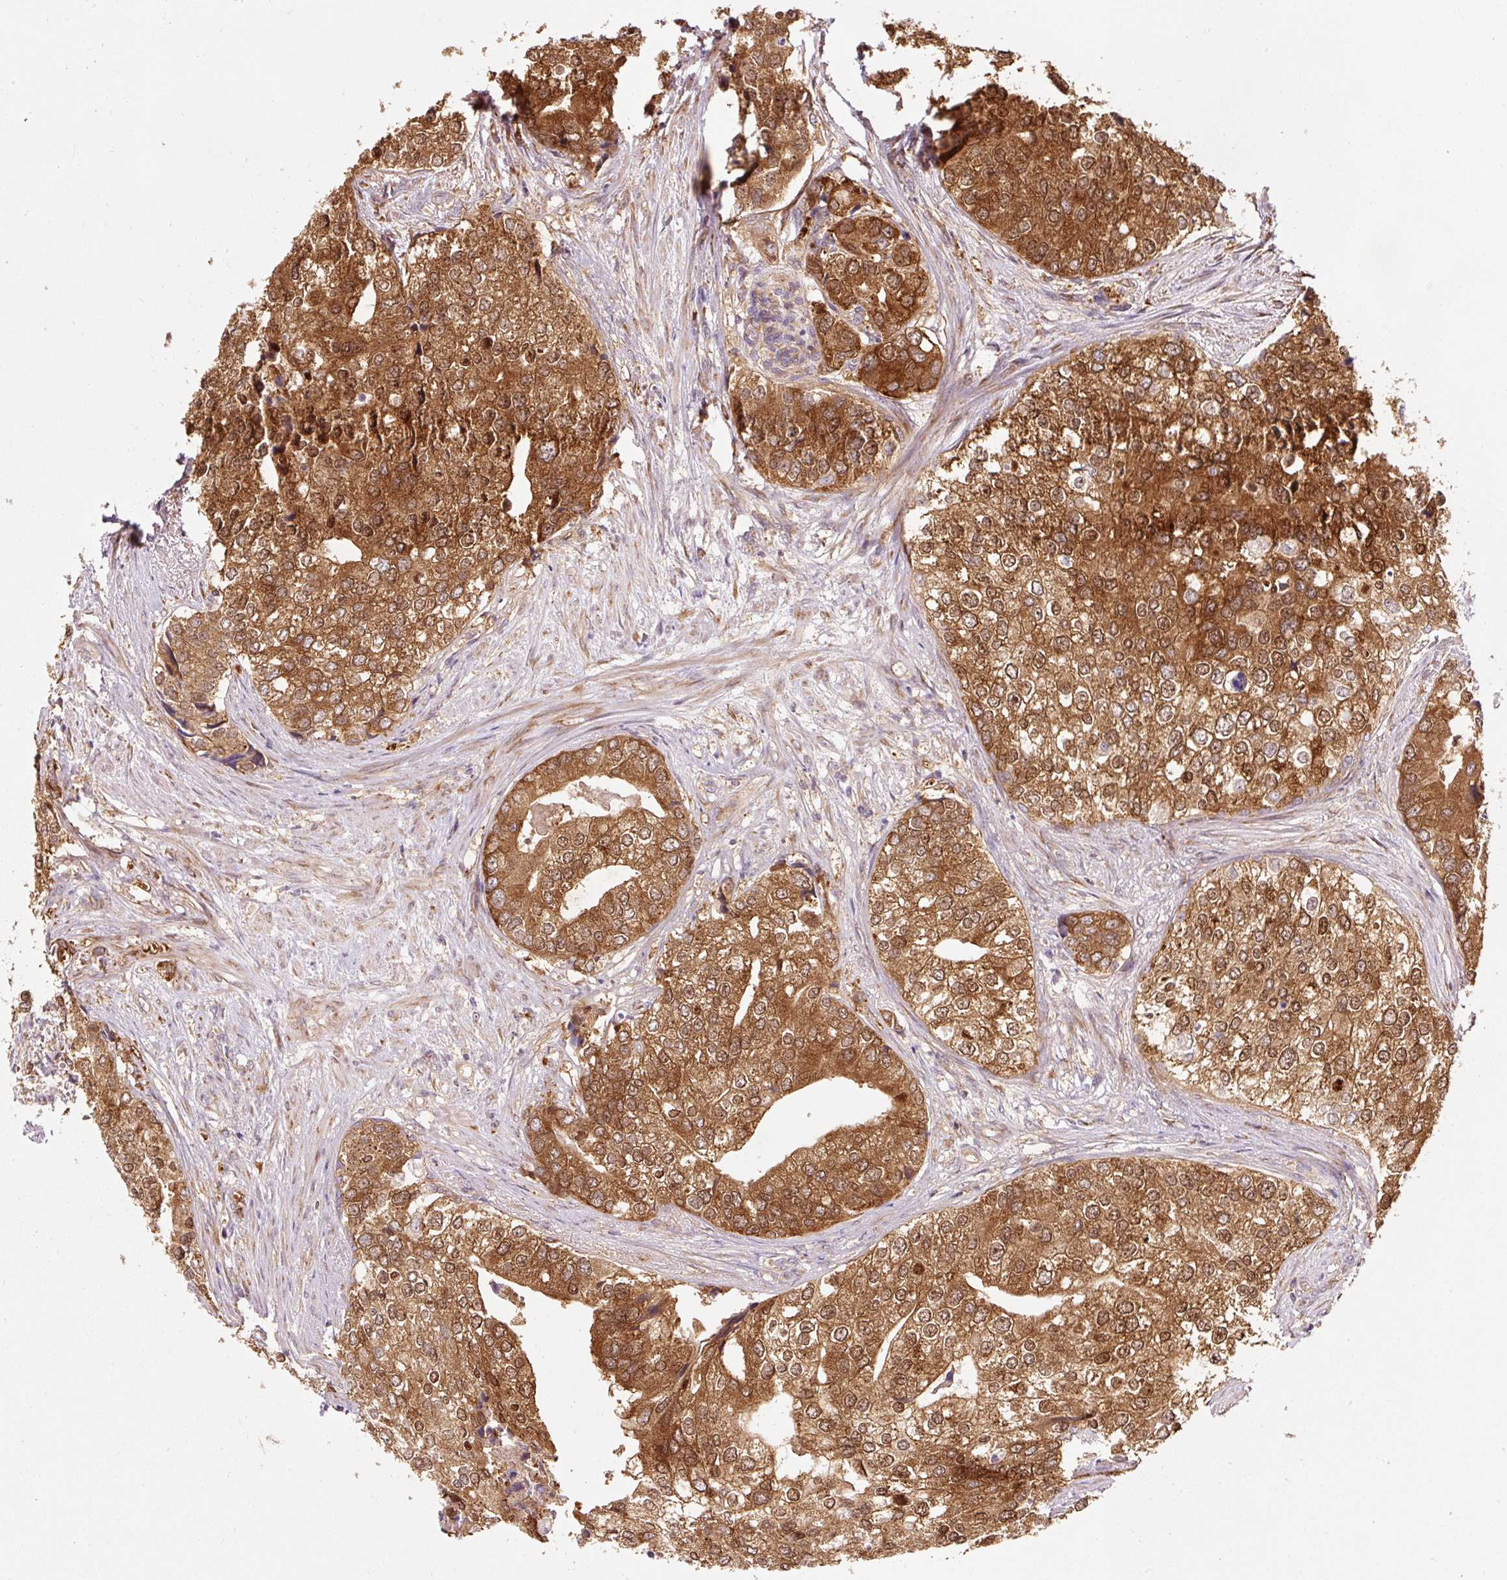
{"staining": {"intensity": "moderate", "quantity": ">75%", "location": "cytoplasmic/membranous,nuclear"}, "tissue": "prostate cancer", "cell_type": "Tumor cells", "image_type": "cancer", "snomed": [{"axis": "morphology", "description": "Adenocarcinoma, High grade"}, {"axis": "topography", "description": "Prostate"}], "caption": "The immunohistochemical stain shows moderate cytoplasmic/membranous and nuclear staining in tumor cells of prostate cancer (adenocarcinoma (high-grade)) tissue. The protein of interest is stained brown, and the nuclei are stained in blue (DAB IHC with brightfield microscopy, high magnification).", "gene": "PDAP1", "patient": {"sex": "male", "age": 62}}